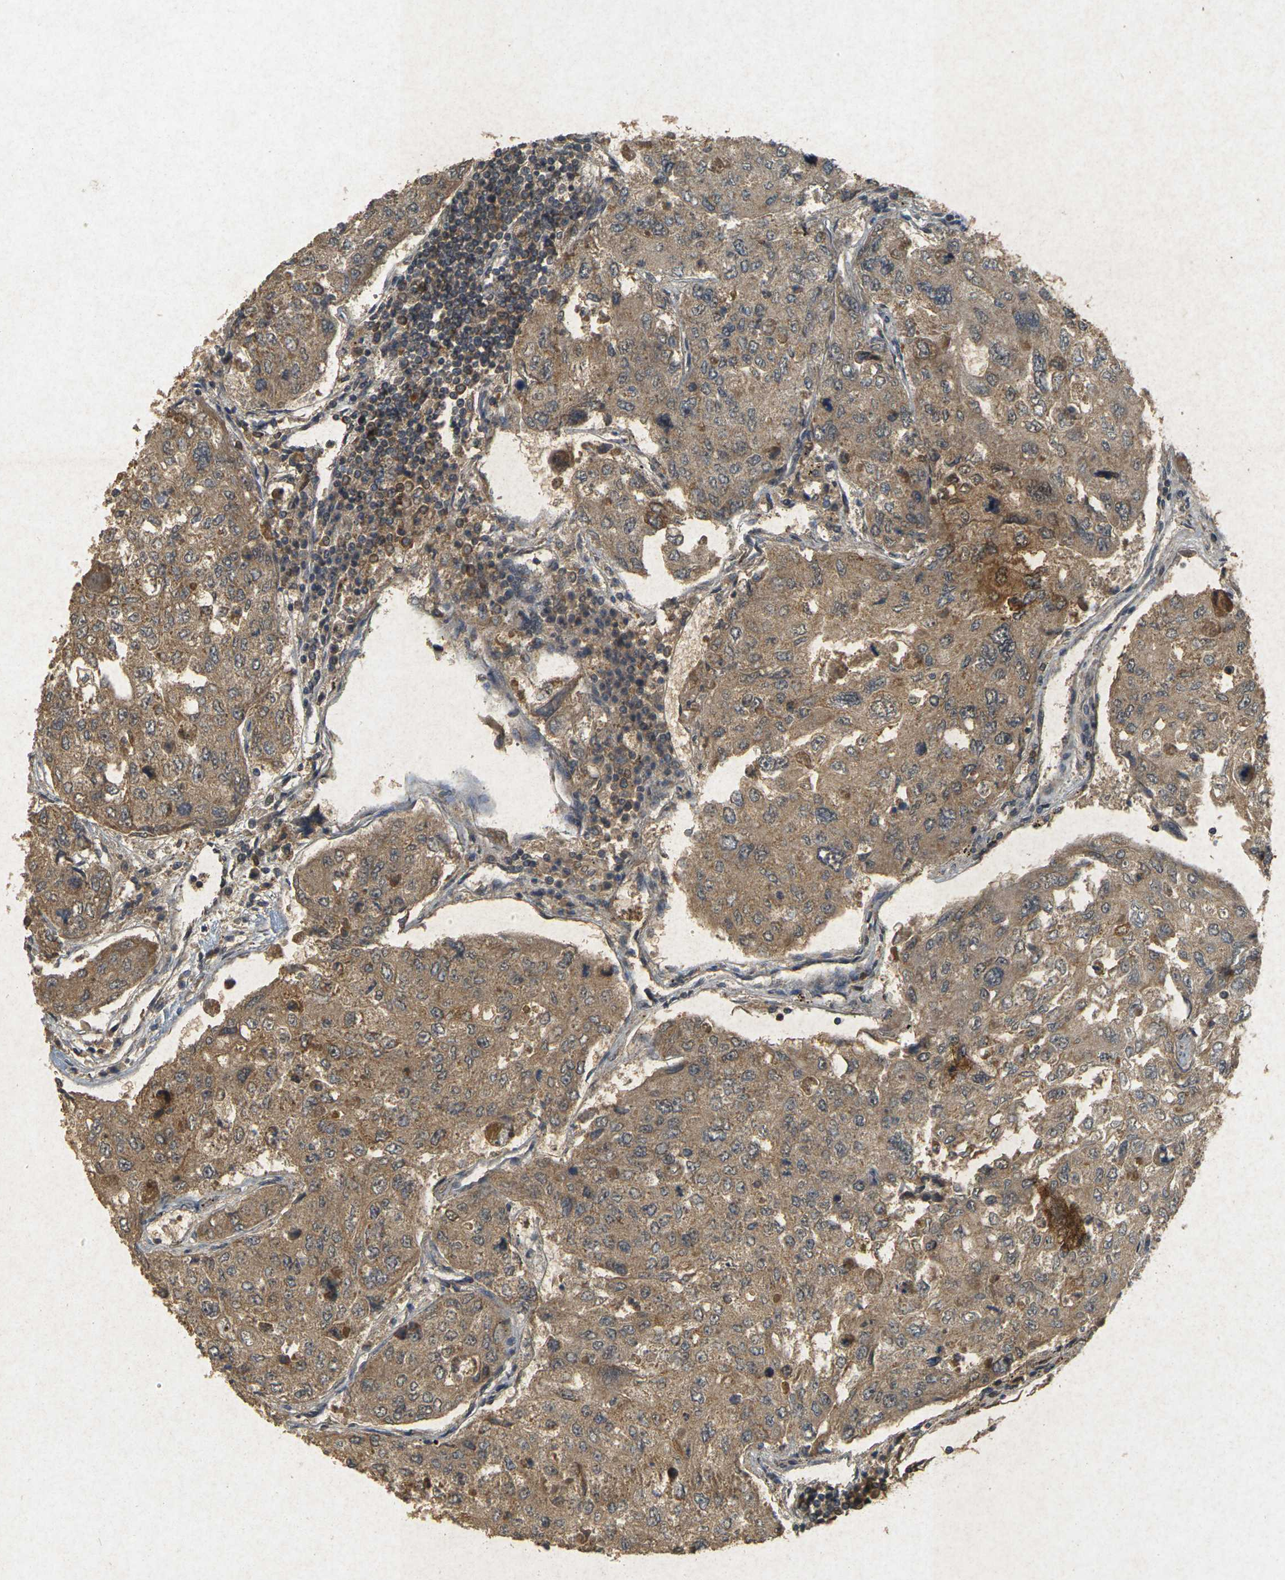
{"staining": {"intensity": "moderate", "quantity": ">75%", "location": "cytoplasmic/membranous"}, "tissue": "urothelial cancer", "cell_type": "Tumor cells", "image_type": "cancer", "snomed": [{"axis": "morphology", "description": "Urothelial carcinoma, High grade"}, {"axis": "topography", "description": "Lymph node"}, {"axis": "topography", "description": "Urinary bladder"}], "caption": "Urothelial cancer tissue displays moderate cytoplasmic/membranous staining in approximately >75% of tumor cells, visualized by immunohistochemistry.", "gene": "ERN1", "patient": {"sex": "male", "age": 51}}